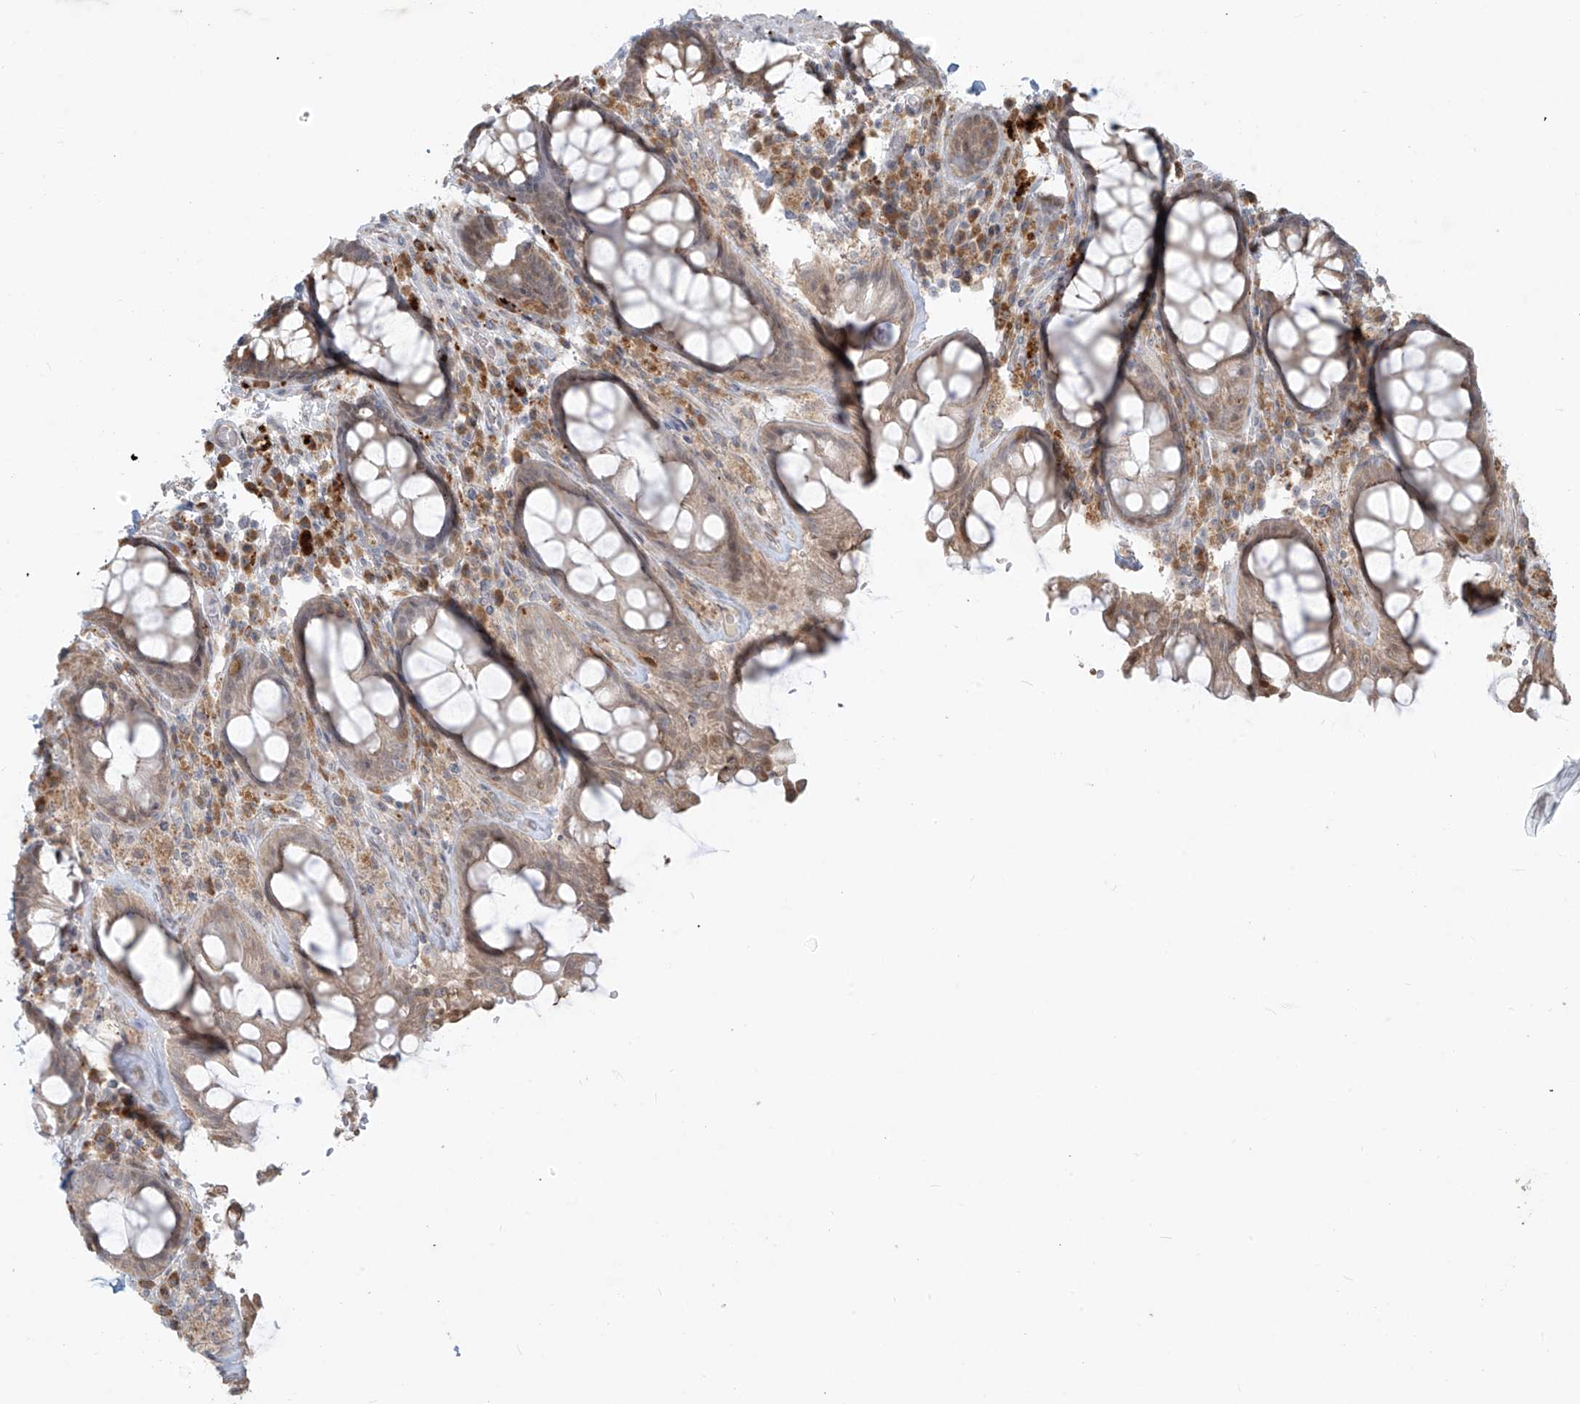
{"staining": {"intensity": "weak", "quantity": ">75%", "location": "cytoplasmic/membranous"}, "tissue": "rectum", "cell_type": "Glandular cells", "image_type": "normal", "snomed": [{"axis": "morphology", "description": "Normal tissue, NOS"}, {"axis": "topography", "description": "Rectum"}], "caption": "A brown stain labels weak cytoplasmic/membranous staining of a protein in glandular cells of benign human rectum.", "gene": "PLEKHM3", "patient": {"sex": "male", "age": 64}}